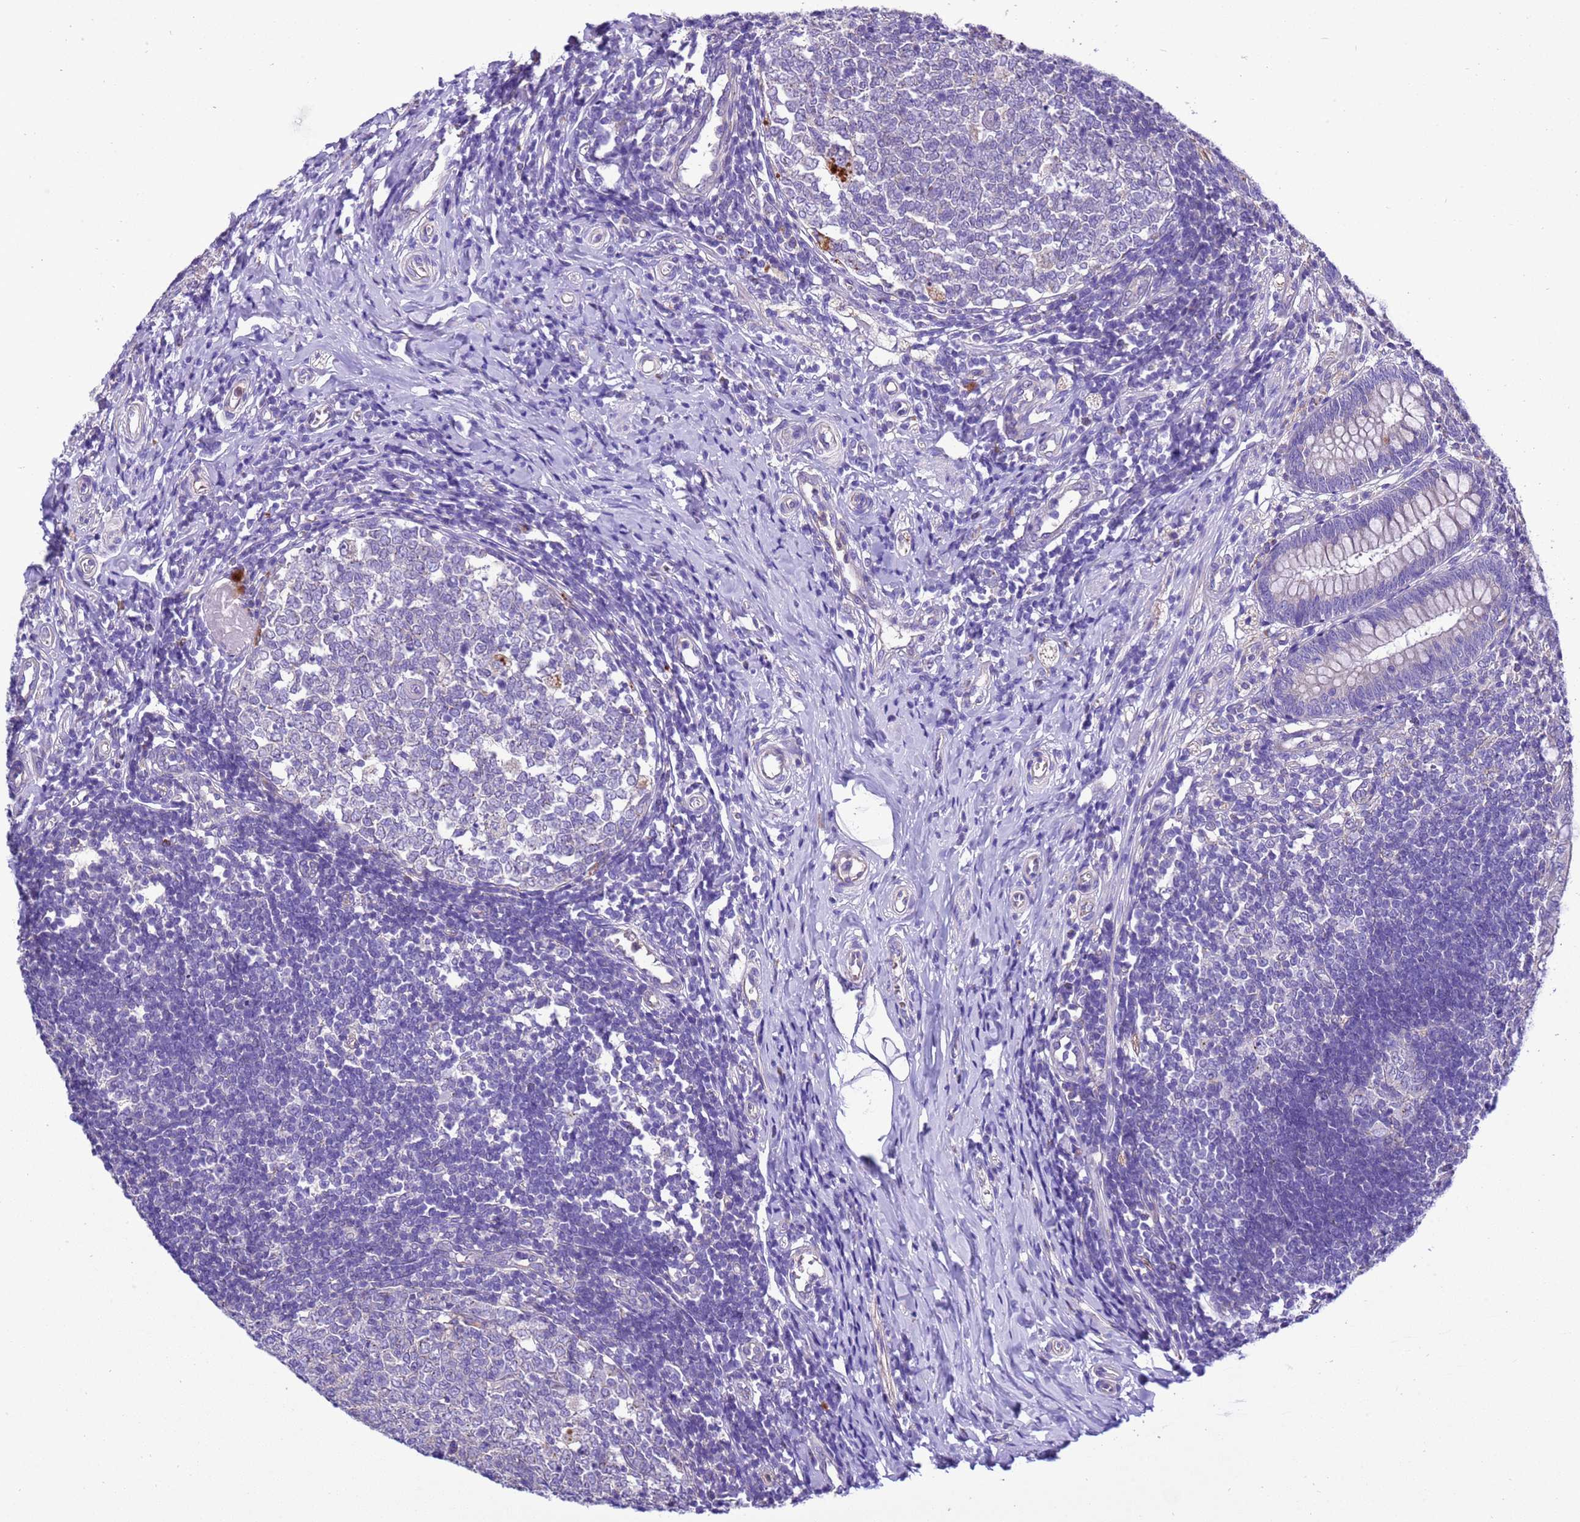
{"staining": {"intensity": "moderate", "quantity": "<25%", "location": "cytoplasmic/membranous"}, "tissue": "appendix", "cell_type": "Glandular cells", "image_type": "normal", "snomed": [{"axis": "morphology", "description": "Normal tissue, NOS"}, {"axis": "topography", "description": "Appendix"}], "caption": "Appendix stained with DAB IHC reveals low levels of moderate cytoplasmic/membranous positivity in about <25% of glandular cells. (DAB (3,3'-diaminobenzidine) IHC with brightfield microscopy, high magnification).", "gene": "KICS2", "patient": {"sex": "male", "age": 14}}